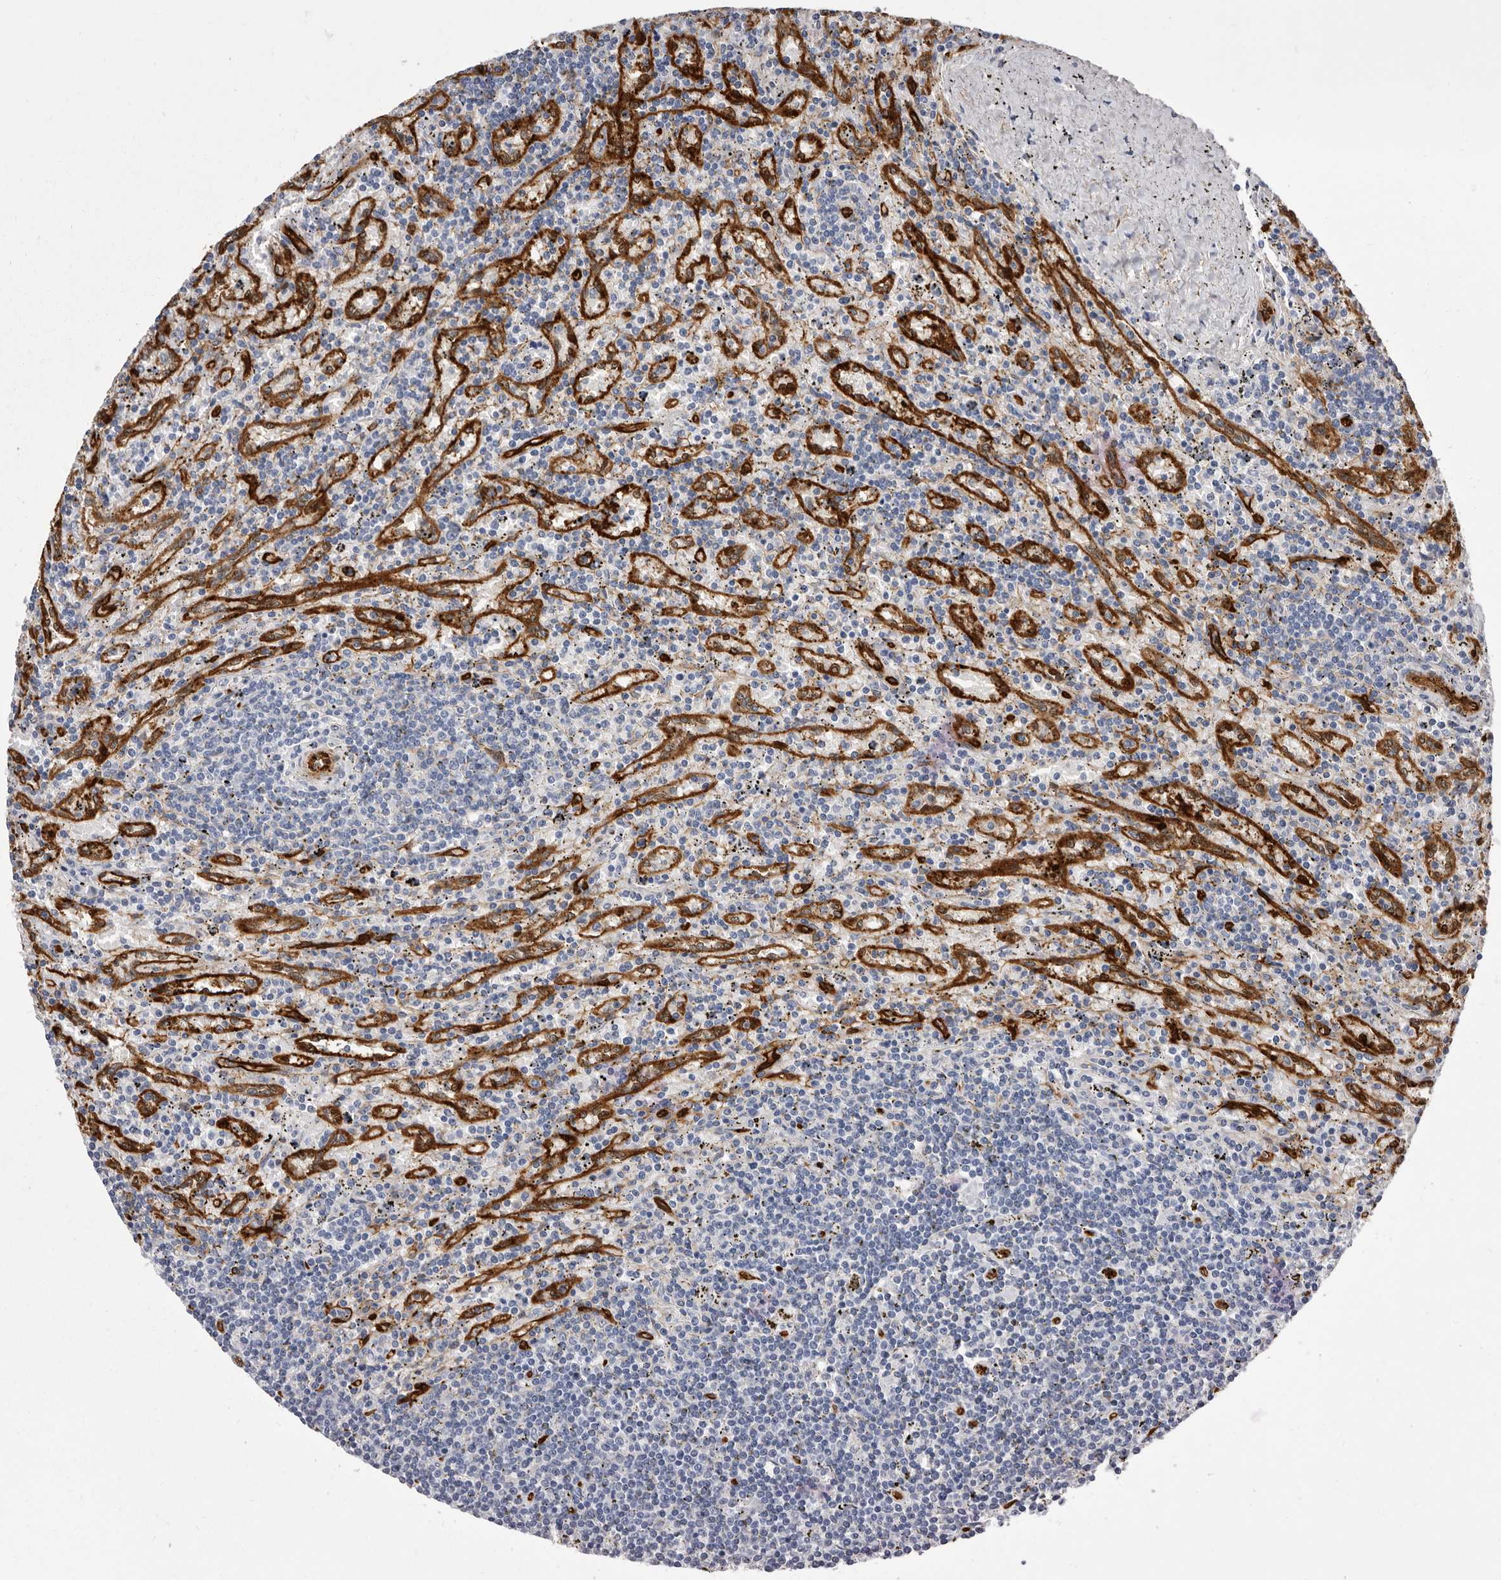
{"staining": {"intensity": "negative", "quantity": "none", "location": "none"}, "tissue": "lymphoma", "cell_type": "Tumor cells", "image_type": "cancer", "snomed": [{"axis": "morphology", "description": "Malignant lymphoma, non-Hodgkin's type, Low grade"}, {"axis": "topography", "description": "Spleen"}], "caption": "Tumor cells are negative for protein expression in human lymphoma.", "gene": "ENAH", "patient": {"sex": "male", "age": 76}}